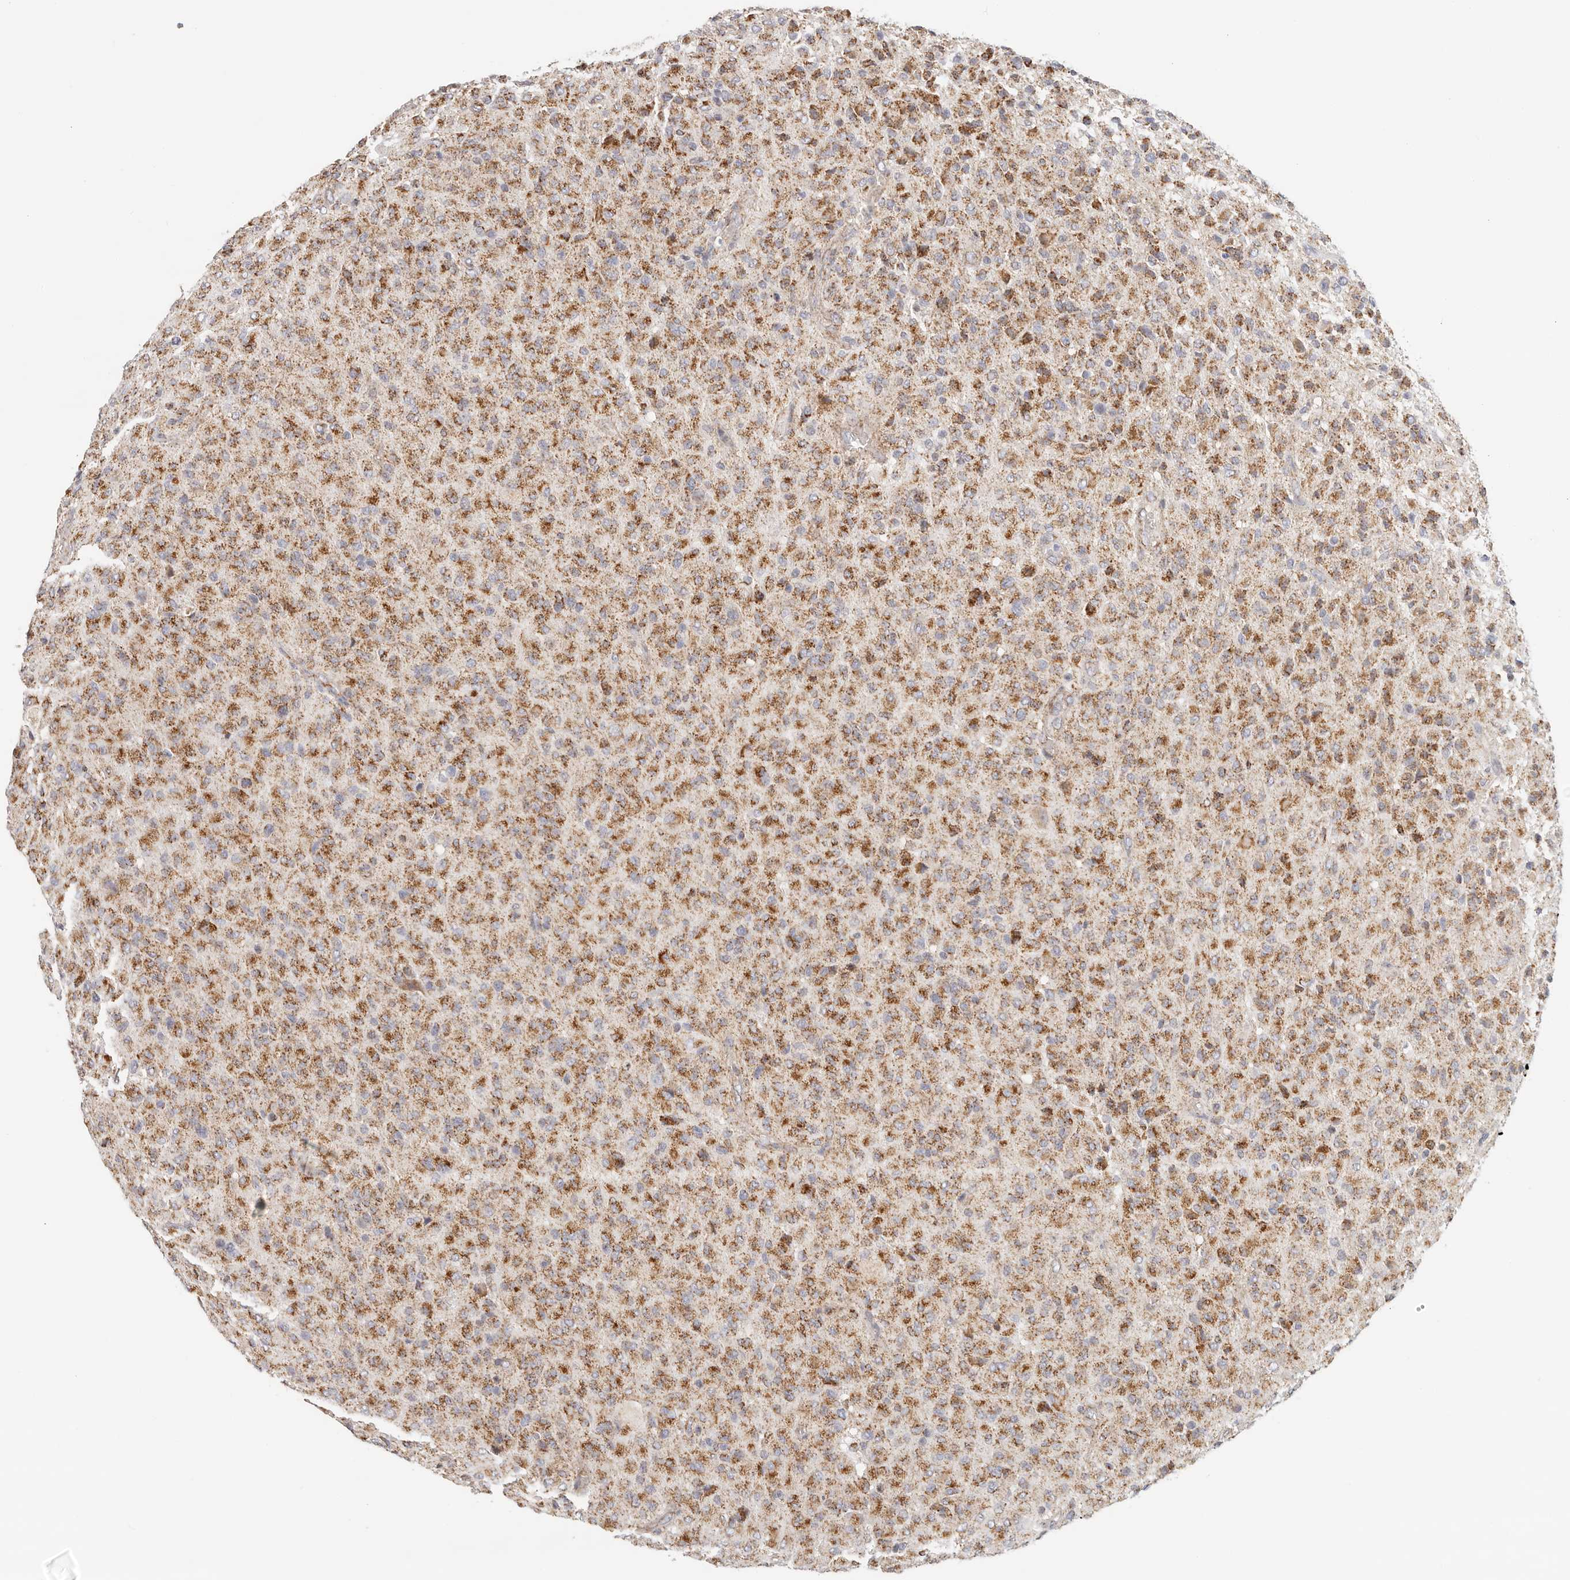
{"staining": {"intensity": "strong", "quantity": ">75%", "location": "cytoplasmic/membranous"}, "tissue": "glioma", "cell_type": "Tumor cells", "image_type": "cancer", "snomed": [{"axis": "morphology", "description": "Glioma, malignant, High grade"}, {"axis": "topography", "description": "Brain"}], "caption": "Immunohistochemistry (IHC) staining of malignant glioma (high-grade), which displays high levels of strong cytoplasmic/membranous expression in approximately >75% of tumor cells indicating strong cytoplasmic/membranous protein positivity. The staining was performed using DAB (brown) for protein detection and nuclei were counterstained in hematoxylin (blue).", "gene": "AFDN", "patient": {"sex": "female", "age": 57}}